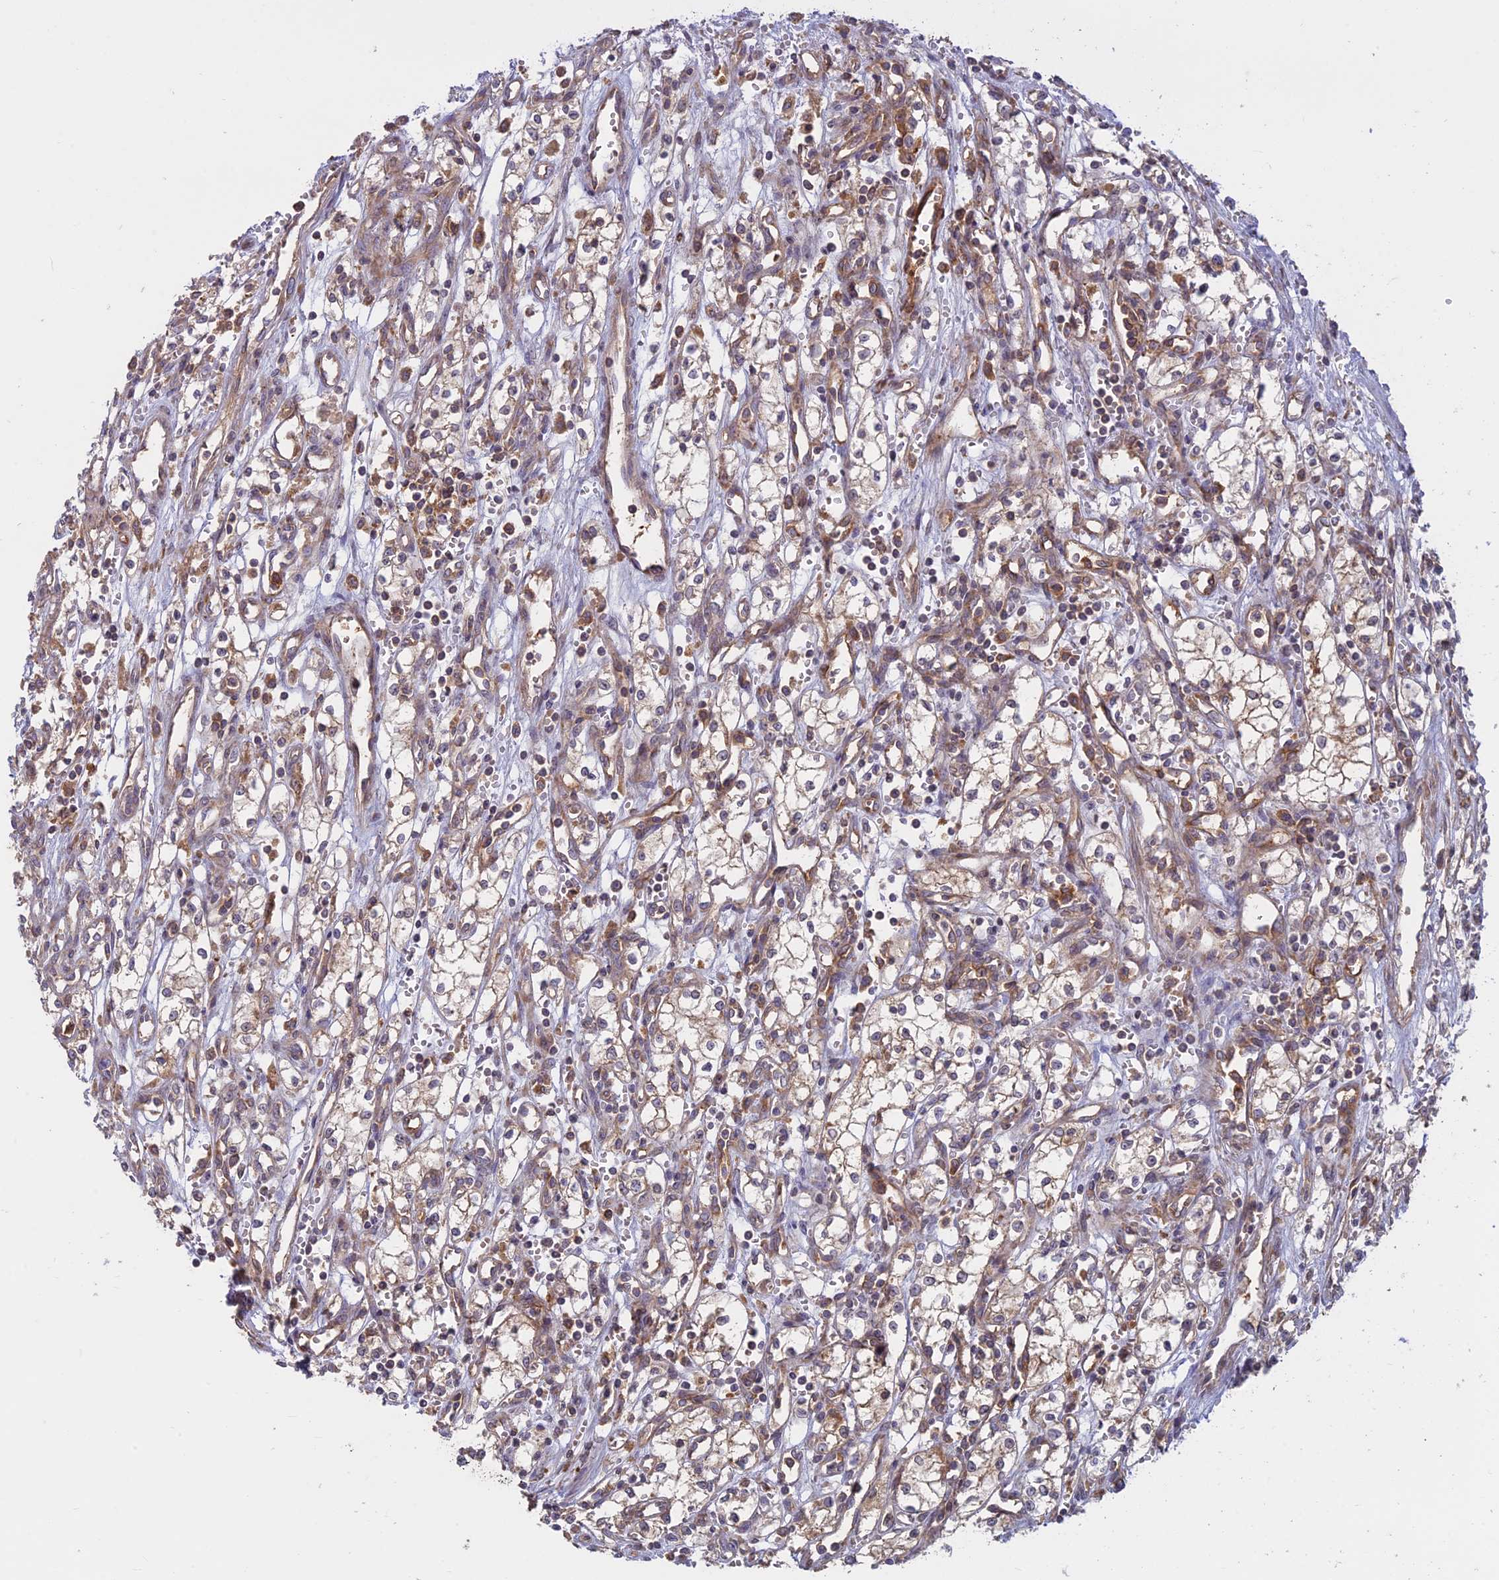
{"staining": {"intensity": "weak", "quantity": "25%-75%", "location": "cytoplasmic/membranous"}, "tissue": "renal cancer", "cell_type": "Tumor cells", "image_type": "cancer", "snomed": [{"axis": "morphology", "description": "Adenocarcinoma, NOS"}, {"axis": "topography", "description": "Kidney"}], "caption": "DAB immunohistochemical staining of human renal adenocarcinoma reveals weak cytoplasmic/membranous protein expression in approximately 25%-75% of tumor cells.", "gene": "TMEM208", "patient": {"sex": "male", "age": 59}}